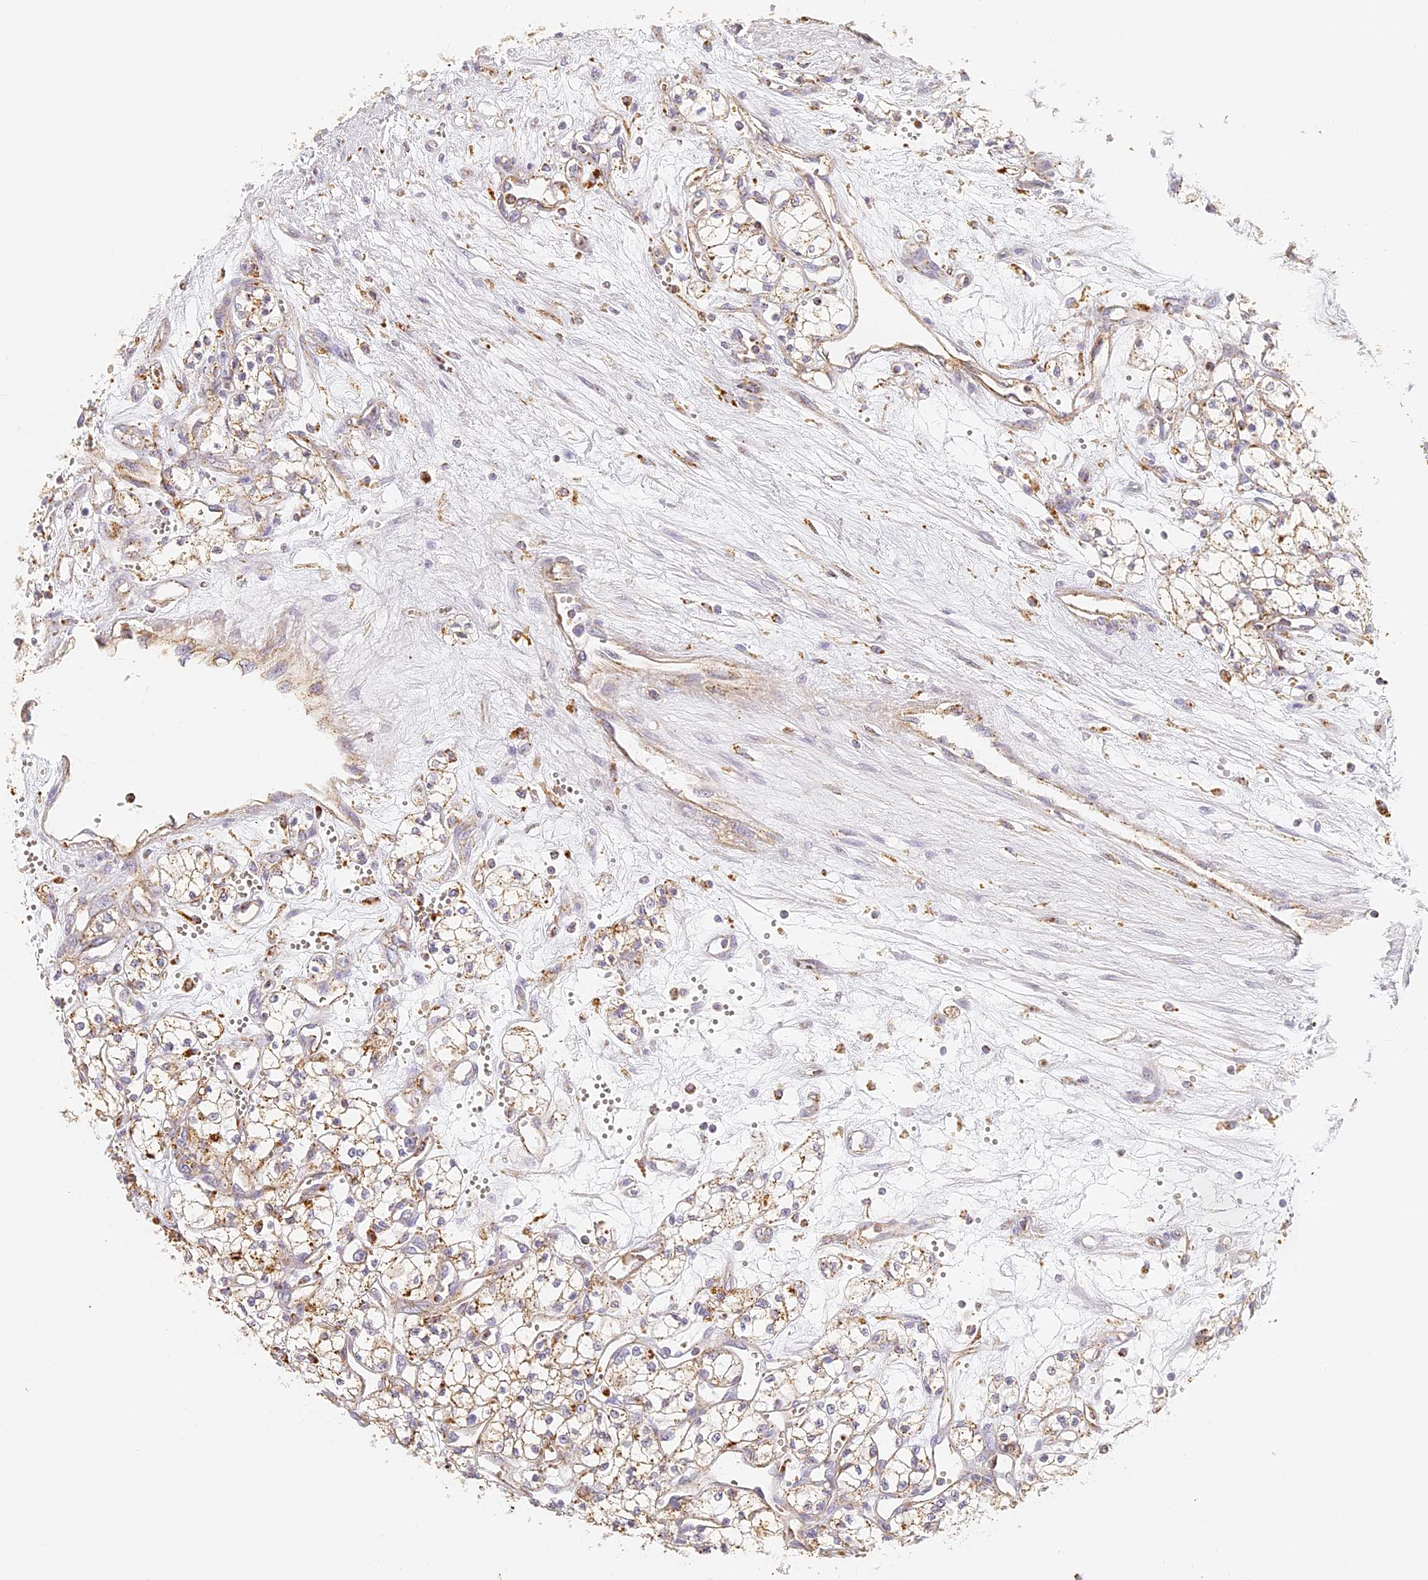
{"staining": {"intensity": "weak", "quantity": ">75%", "location": "cytoplasmic/membranous"}, "tissue": "renal cancer", "cell_type": "Tumor cells", "image_type": "cancer", "snomed": [{"axis": "morphology", "description": "Adenocarcinoma, NOS"}, {"axis": "topography", "description": "Kidney"}], "caption": "IHC of adenocarcinoma (renal) displays low levels of weak cytoplasmic/membranous positivity in about >75% of tumor cells.", "gene": "LAMP2", "patient": {"sex": "male", "age": 59}}